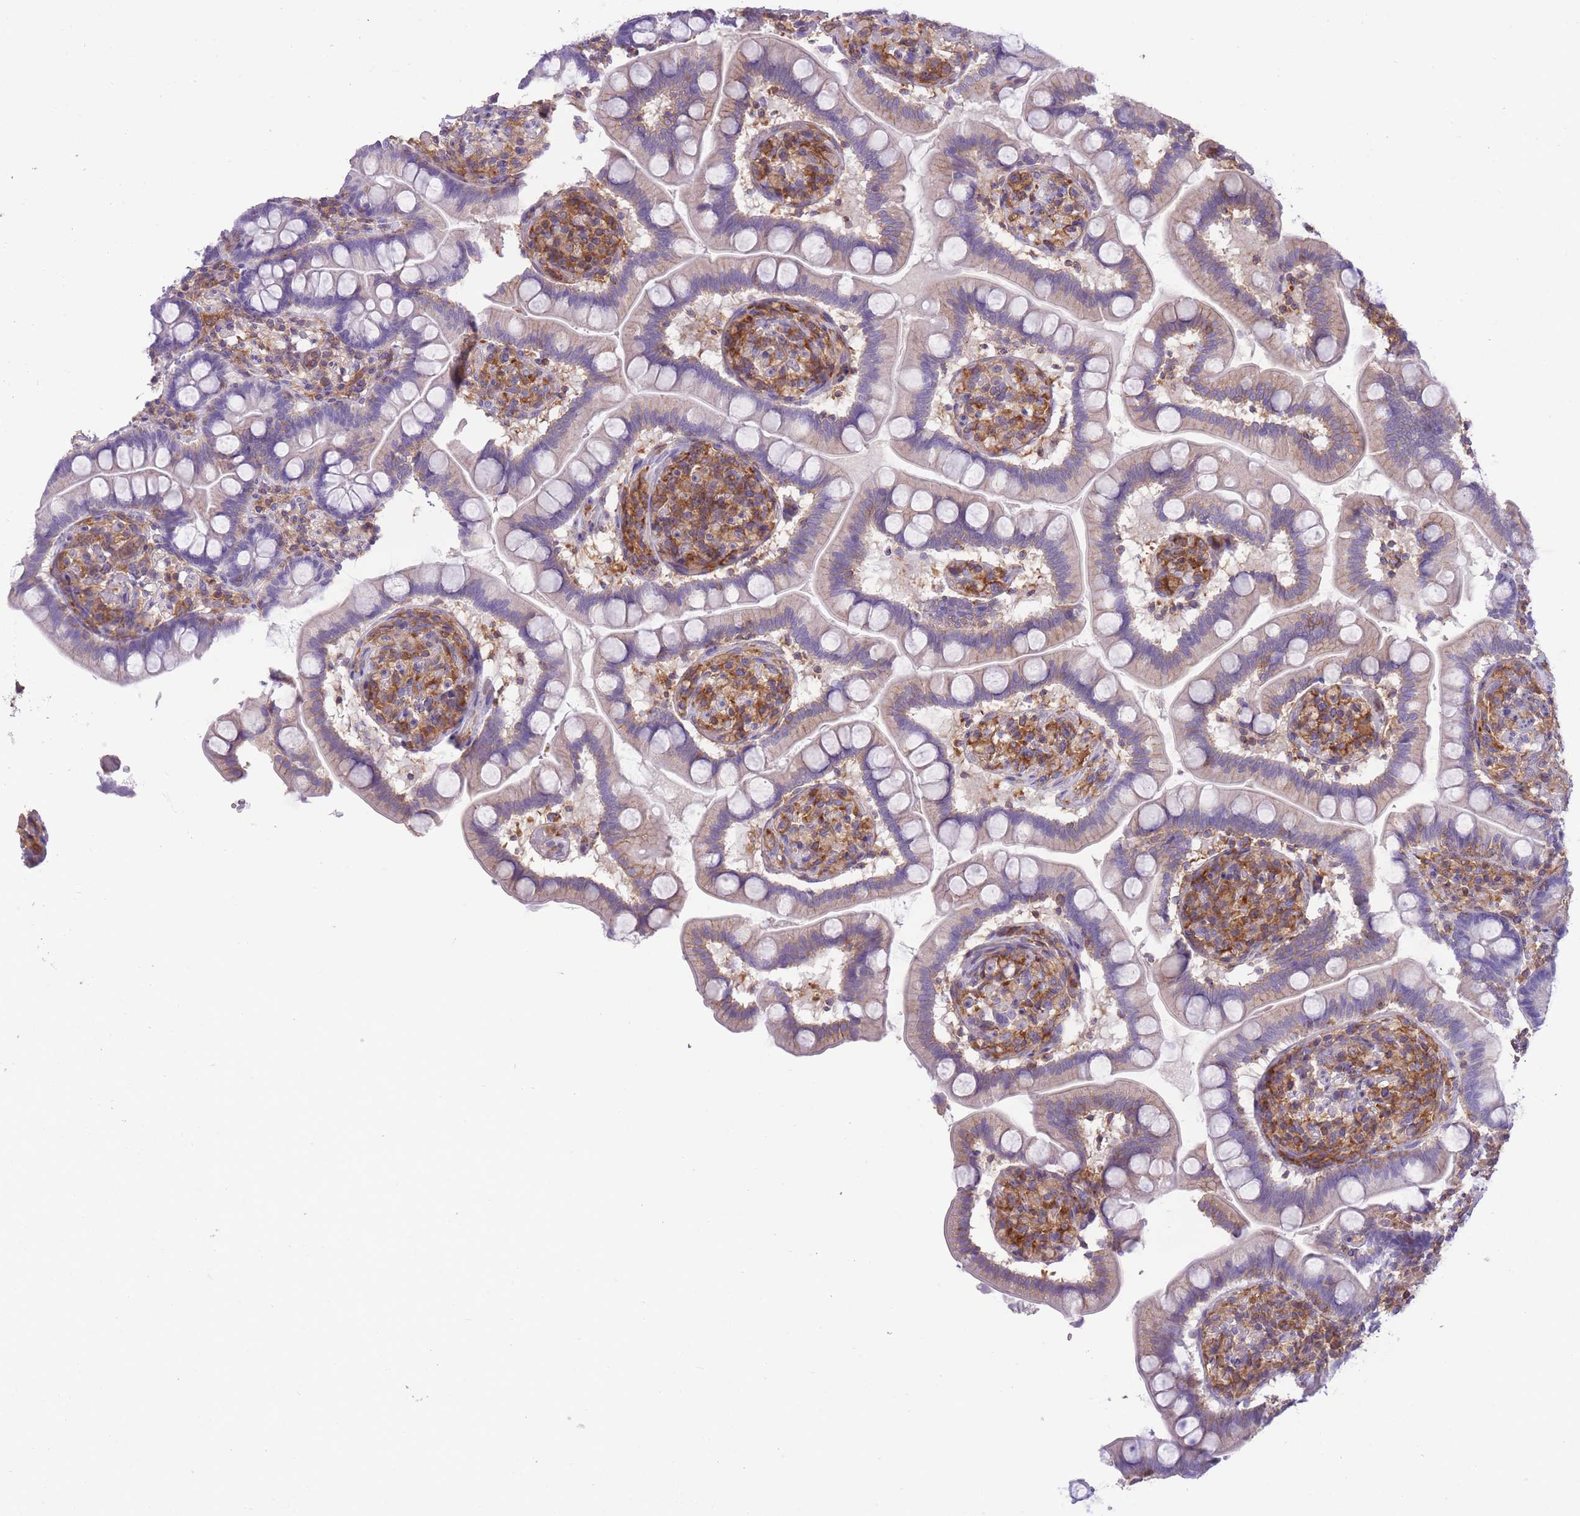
{"staining": {"intensity": "moderate", "quantity": "<25%", "location": "cytoplasmic/membranous"}, "tissue": "small intestine", "cell_type": "Glandular cells", "image_type": "normal", "snomed": [{"axis": "morphology", "description": "Normal tissue, NOS"}, {"axis": "topography", "description": "Small intestine"}], "caption": "Brown immunohistochemical staining in benign human small intestine exhibits moderate cytoplasmic/membranous staining in about <25% of glandular cells.", "gene": "PRKAR1A", "patient": {"sex": "female", "age": 64}}